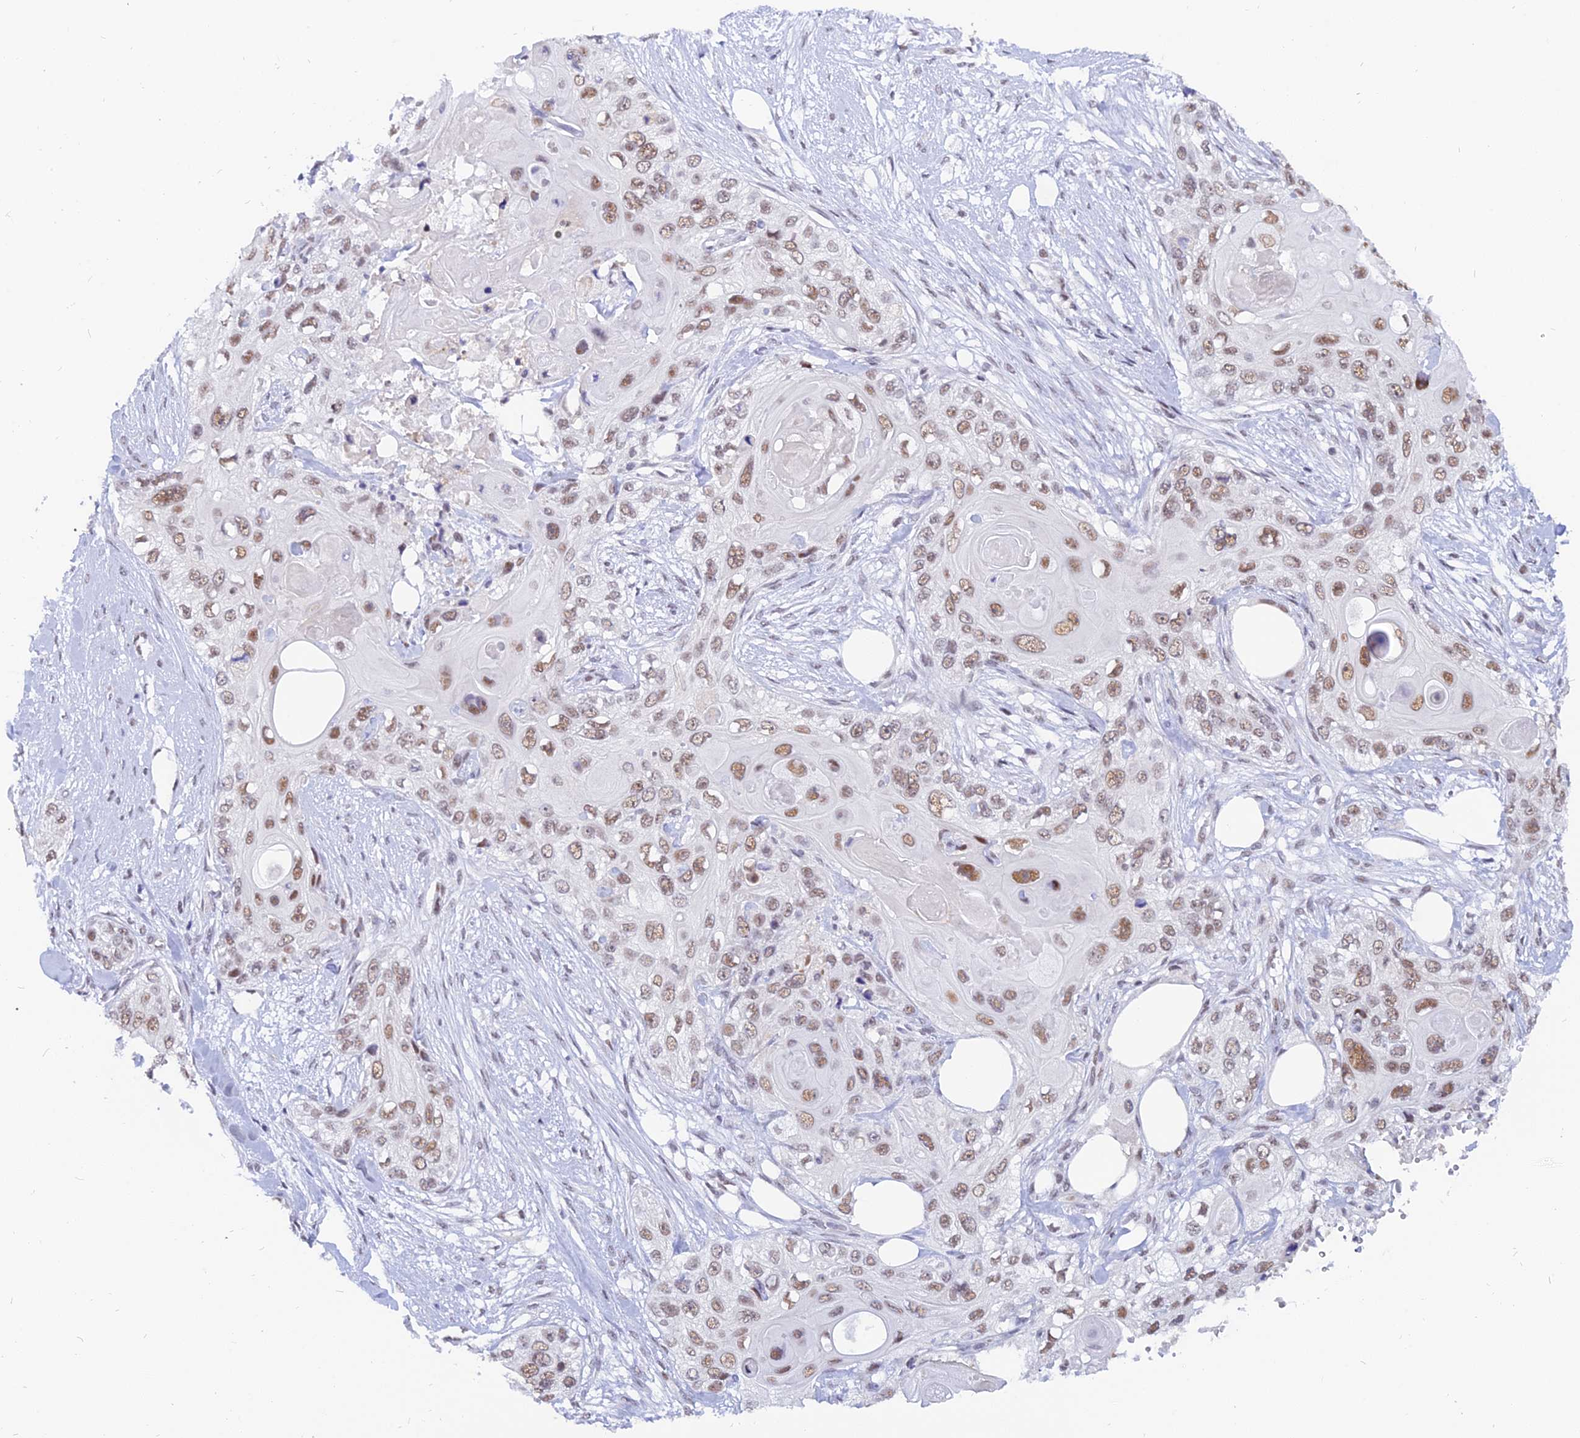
{"staining": {"intensity": "moderate", "quantity": ">75%", "location": "nuclear"}, "tissue": "skin cancer", "cell_type": "Tumor cells", "image_type": "cancer", "snomed": [{"axis": "morphology", "description": "Normal tissue, NOS"}, {"axis": "morphology", "description": "Squamous cell carcinoma, NOS"}, {"axis": "topography", "description": "Skin"}], "caption": "Skin cancer (squamous cell carcinoma) tissue exhibits moderate nuclear positivity in about >75% of tumor cells, visualized by immunohistochemistry.", "gene": "DPY30", "patient": {"sex": "male", "age": 72}}